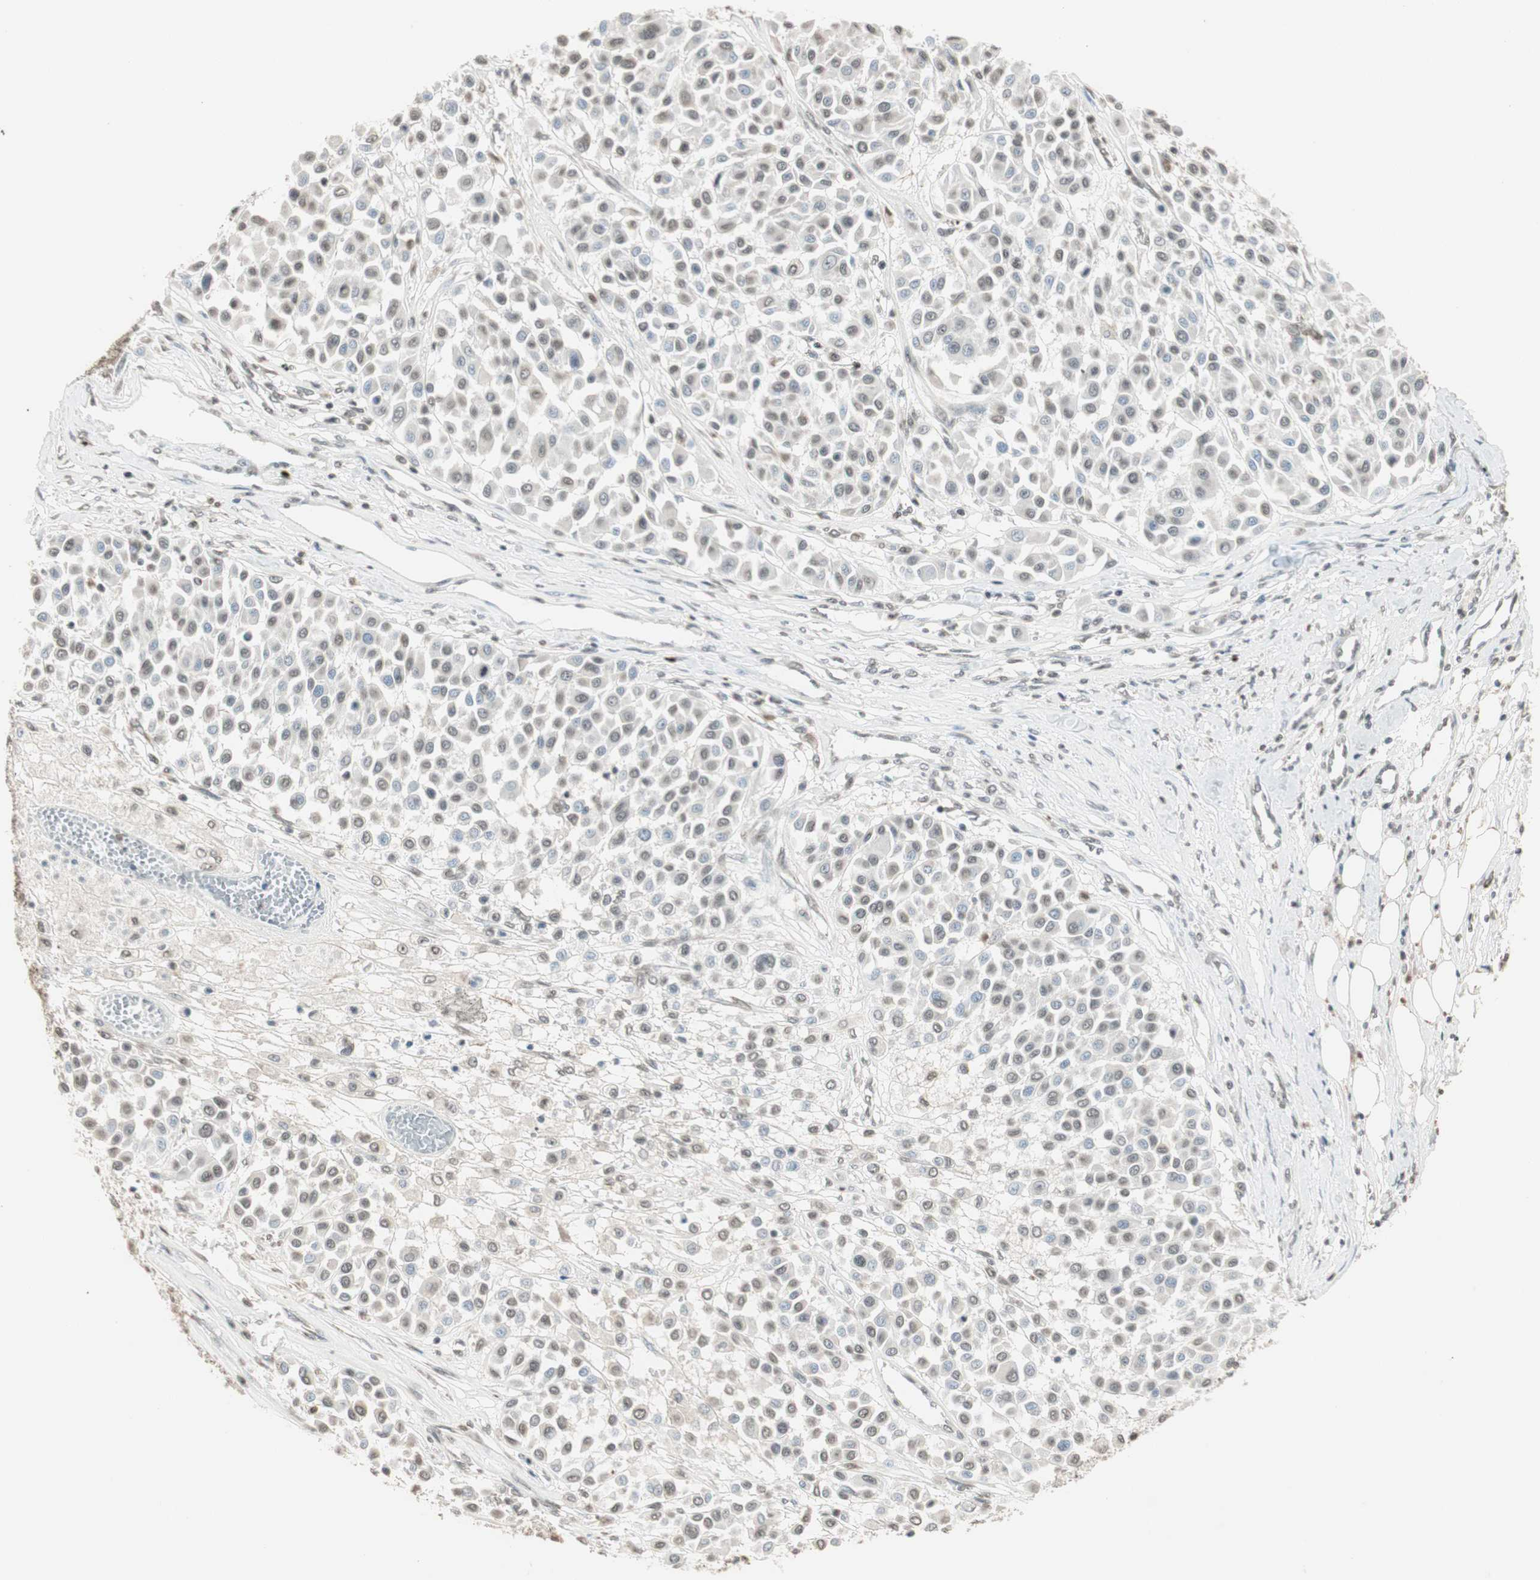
{"staining": {"intensity": "weak", "quantity": "25%-75%", "location": "nuclear"}, "tissue": "melanoma", "cell_type": "Tumor cells", "image_type": "cancer", "snomed": [{"axis": "morphology", "description": "Malignant melanoma, Metastatic site"}, {"axis": "topography", "description": "Soft tissue"}], "caption": "Brown immunohistochemical staining in malignant melanoma (metastatic site) demonstrates weak nuclear expression in approximately 25%-75% of tumor cells.", "gene": "PRELID1", "patient": {"sex": "male", "age": 41}}